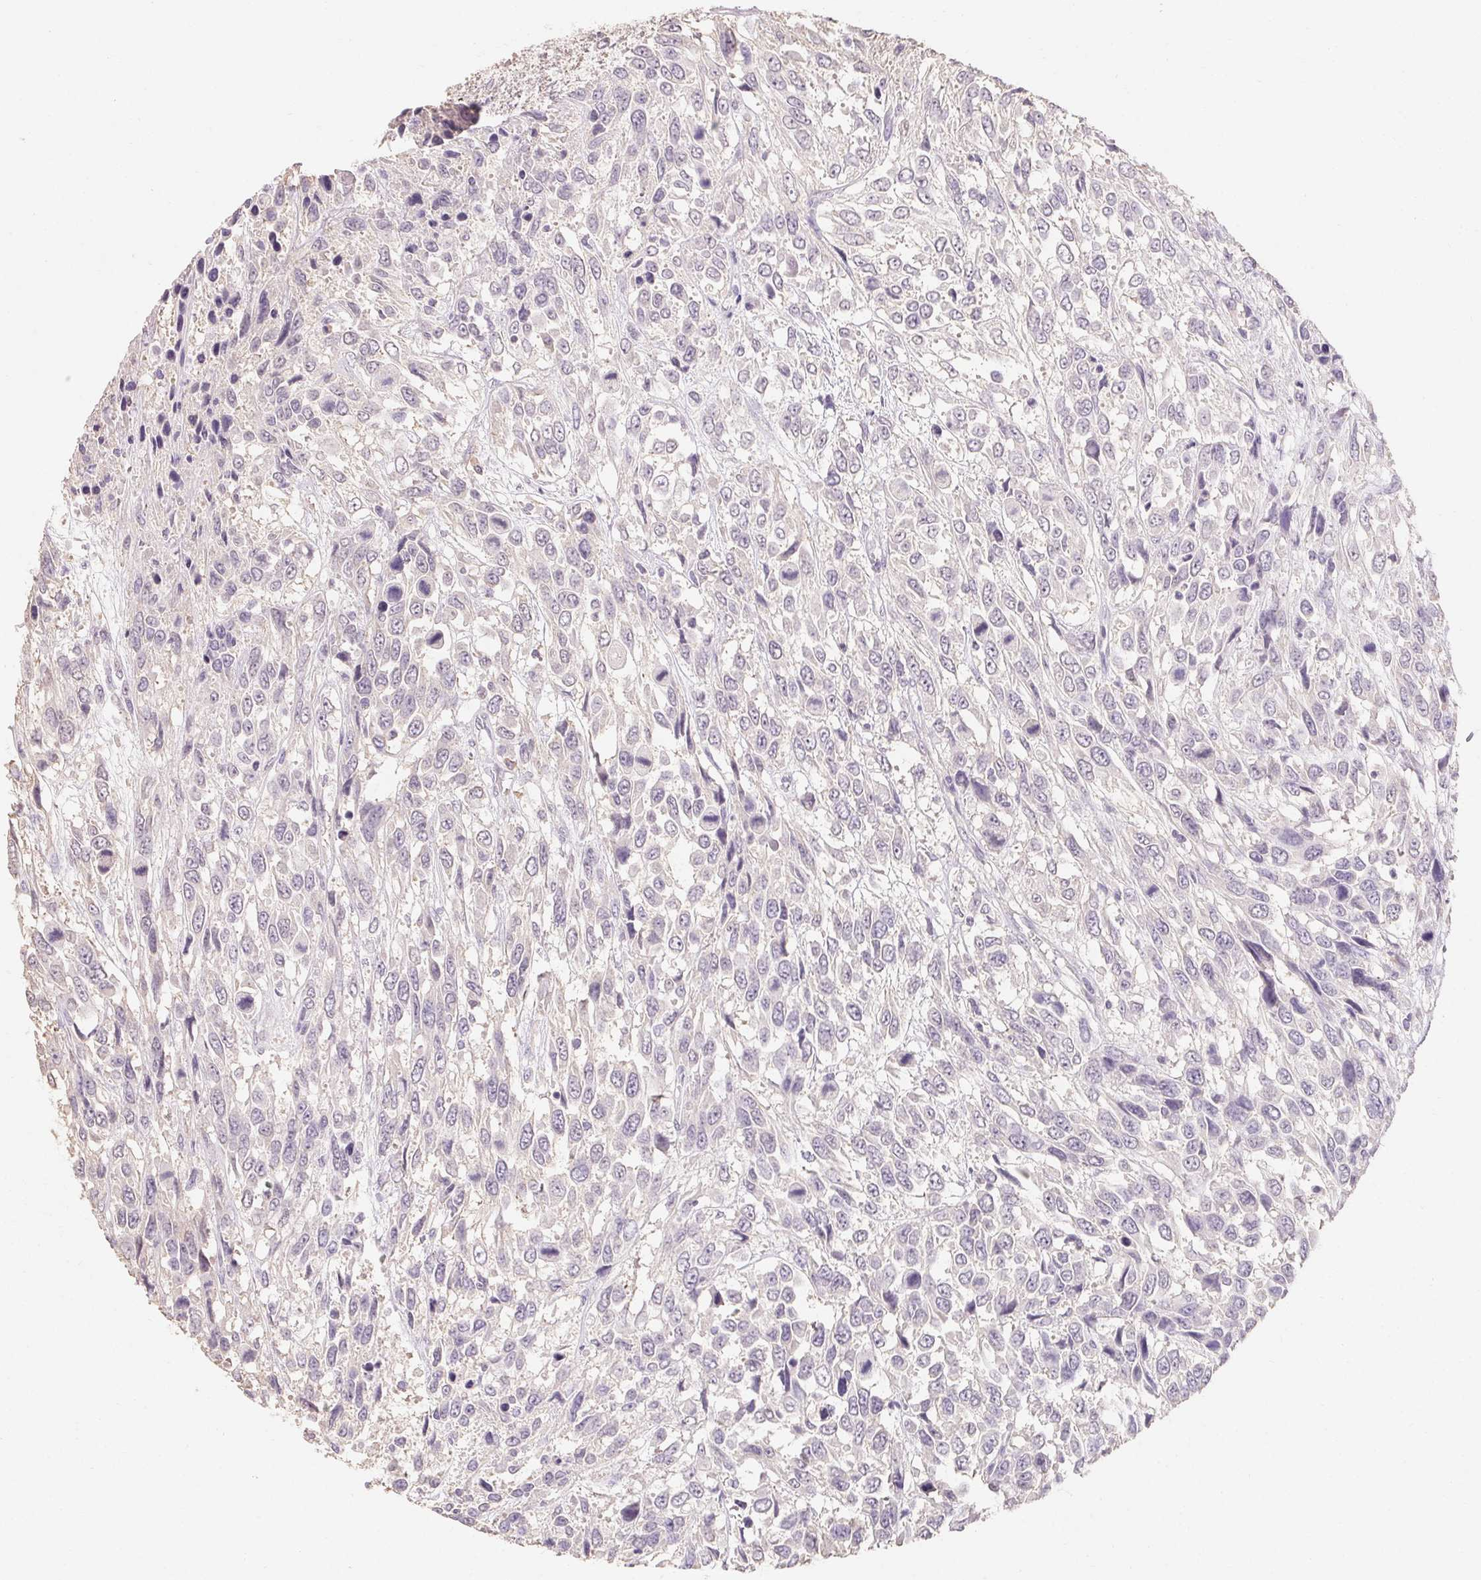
{"staining": {"intensity": "negative", "quantity": "none", "location": "none"}, "tissue": "urothelial cancer", "cell_type": "Tumor cells", "image_type": "cancer", "snomed": [{"axis": "morphology", "description": "Urothelial carcinoma, High grade"}, {"axis": "topography", "description": "Urinary bladder"}], "caption": "Tumor cells are negative for protein expression in human urothelial cancer. (DAB (3,3'-diaminobenzidine) immunohistochemistry (IHC) with hematoxylin counter stain).", "gene": "MAP7D2", "patient": {"sex": "female", "age": 70}}